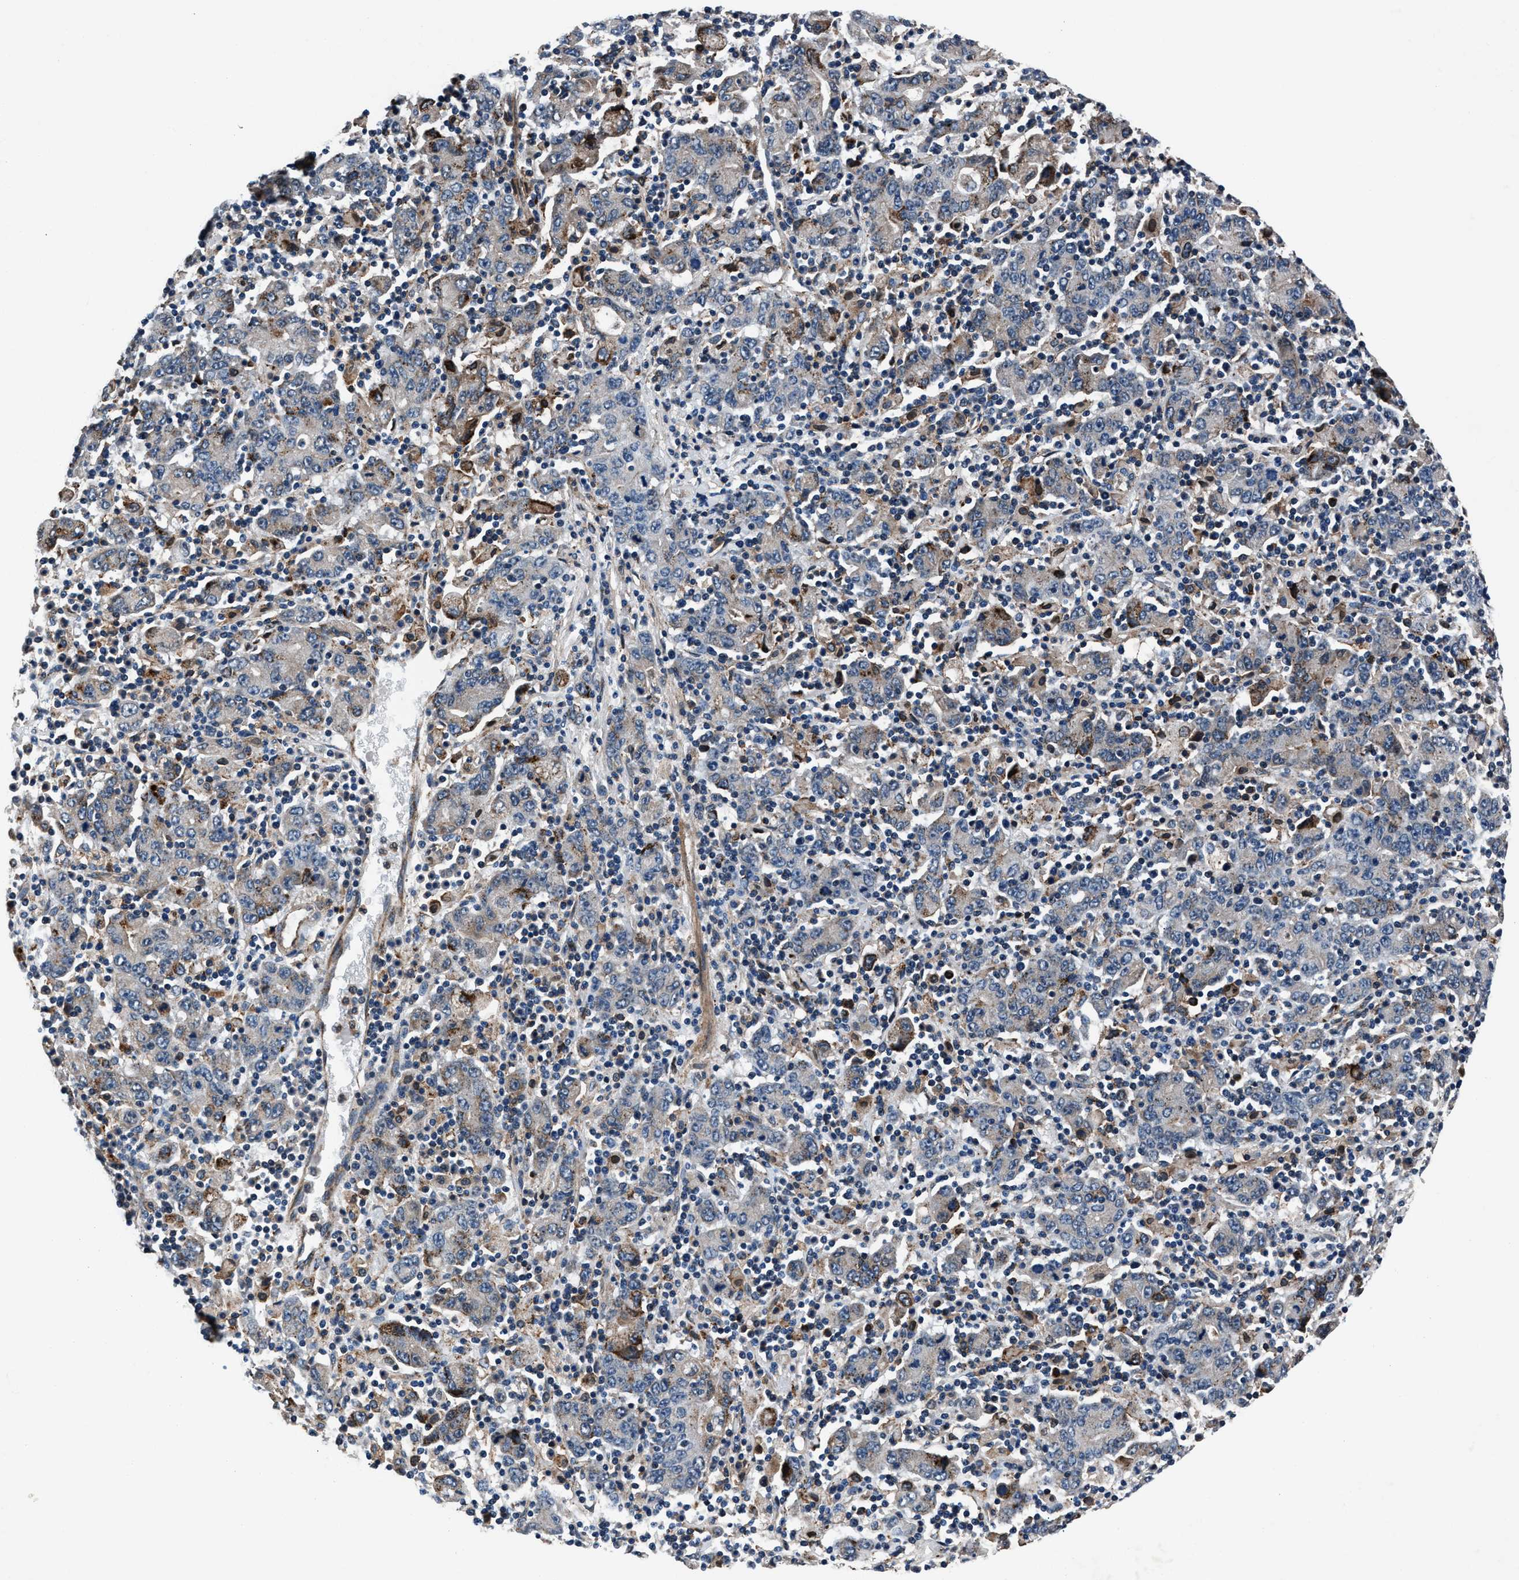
{"staining": {"intensity": "moderate", "quantity": ">75%", "location": "cytoplasmic/membranous"}, "tissue": "stomach cancer", "cell_type": "Tumor cells", "image_type": "cancer", "snomed": [{"axis": "morphology", "description": "Adenocarcinoma, NOS"}, {"axis": "topography", "description": "Stomach, upper"}], "caption": "This histopathology image displays IHC staining of human adenocarcinoma (stomach), with medium moderate cytoplasmic/membranous staining in about >75% of tumor cells.", "gene": "MFSD11", "patient": {"sex": "male", "age": 69}}